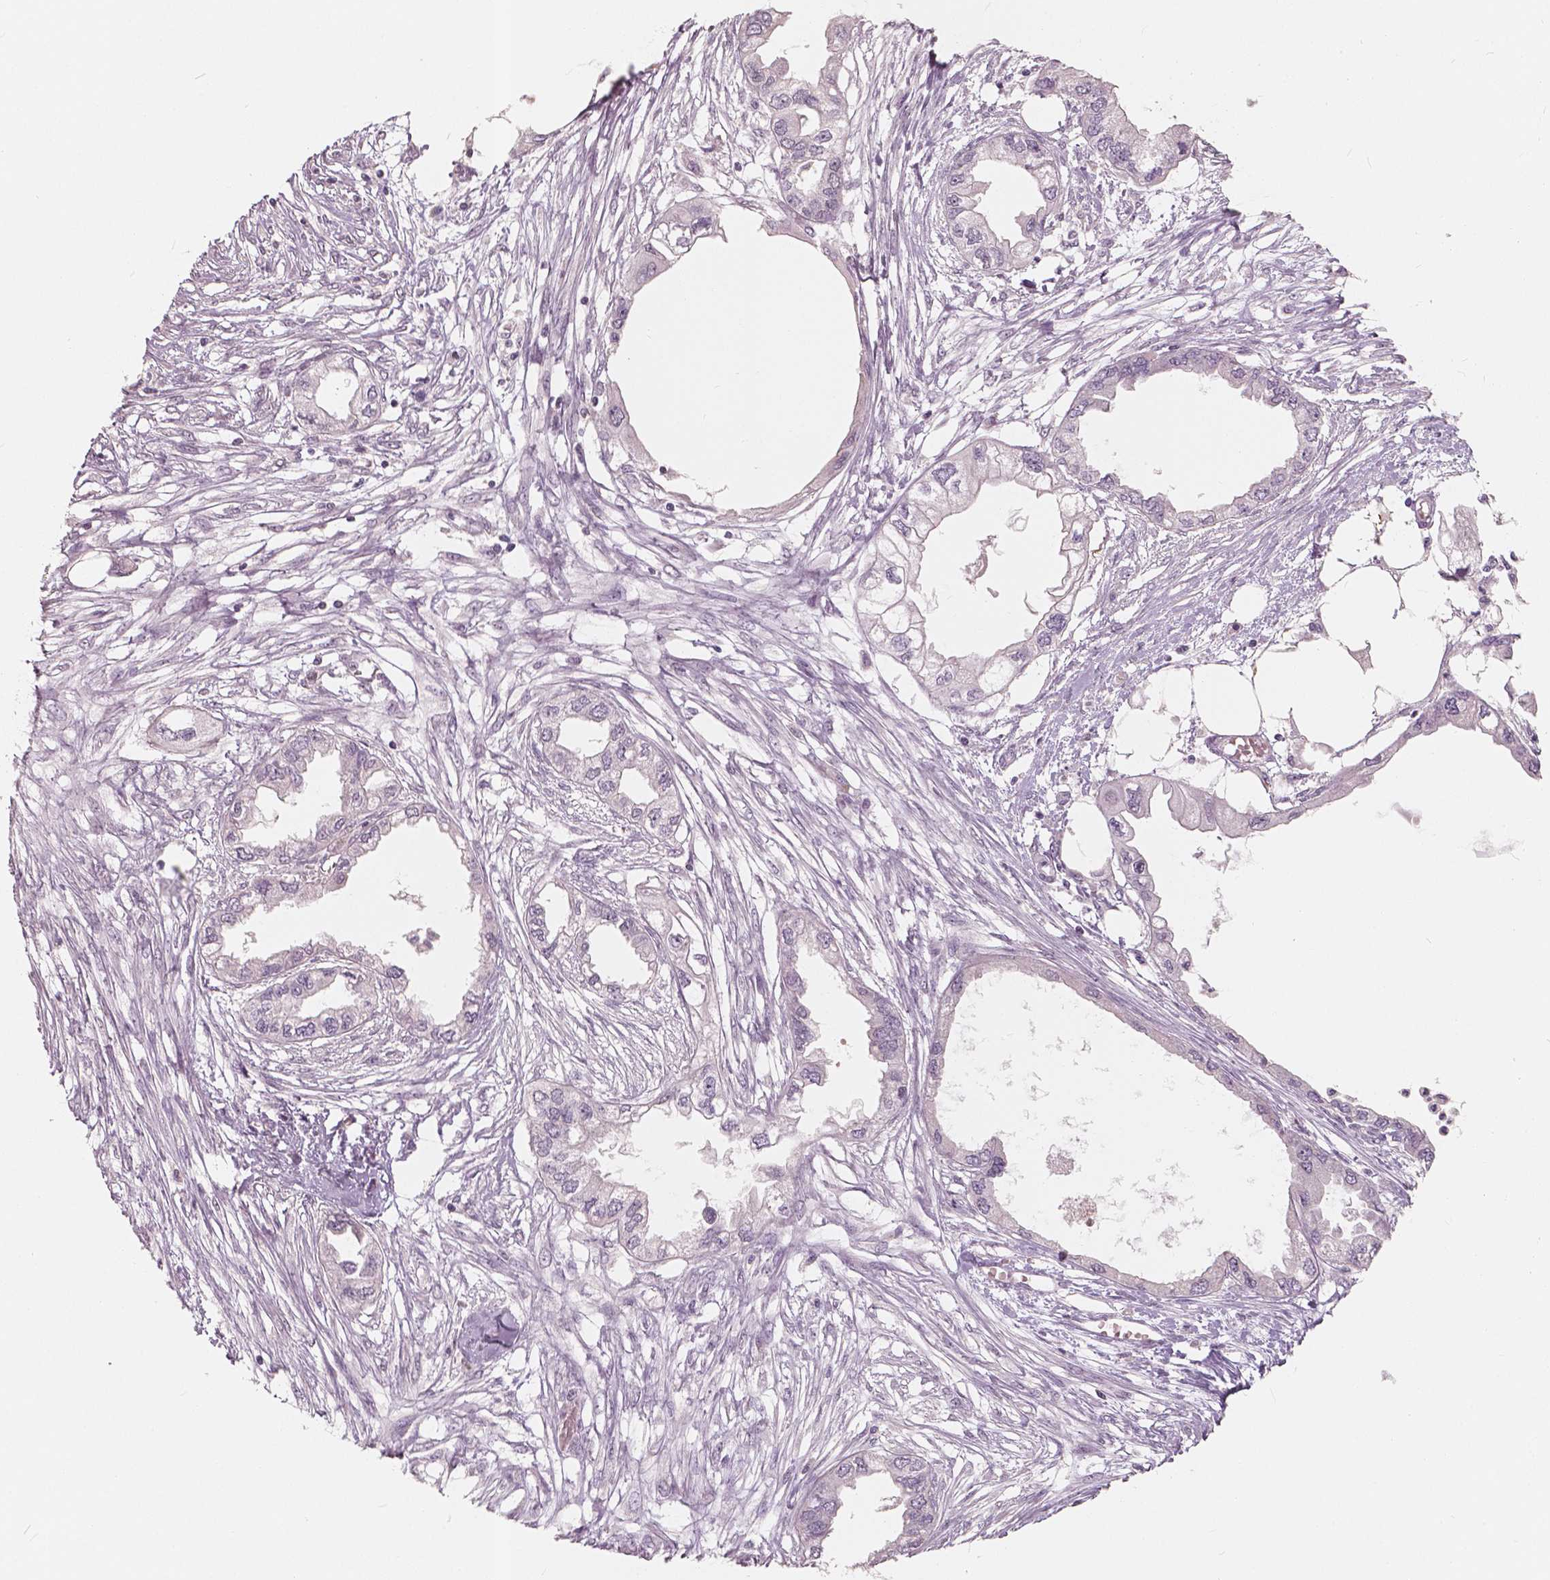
{"staining": {"intensity": "negative", "quantity": "none", "location": "none"}, "tissue": "endometrial cancer", "cell_type": "Tumor cells", "image_type": "cancer", "snomed": [{"axis": "morphology", "description": "Adenocarcinoma, NOS"}, {"axis": "morphology", "description": "Adenocarcinoma, metastatic, NOS"}, {"axis": "topography", "description": "Adipose tissue"}, {"axis": "topography", "description": "Endometrium"}], "caption": "Tumor cells show no significant staining in endometrial metastatic adenocarcinoma. (DAB (3,3'-diaminobenzidine) IHC with hematoxylin counter stain).", "gene": "SAT2", "patient": {"sex": "female", "age": 67}}